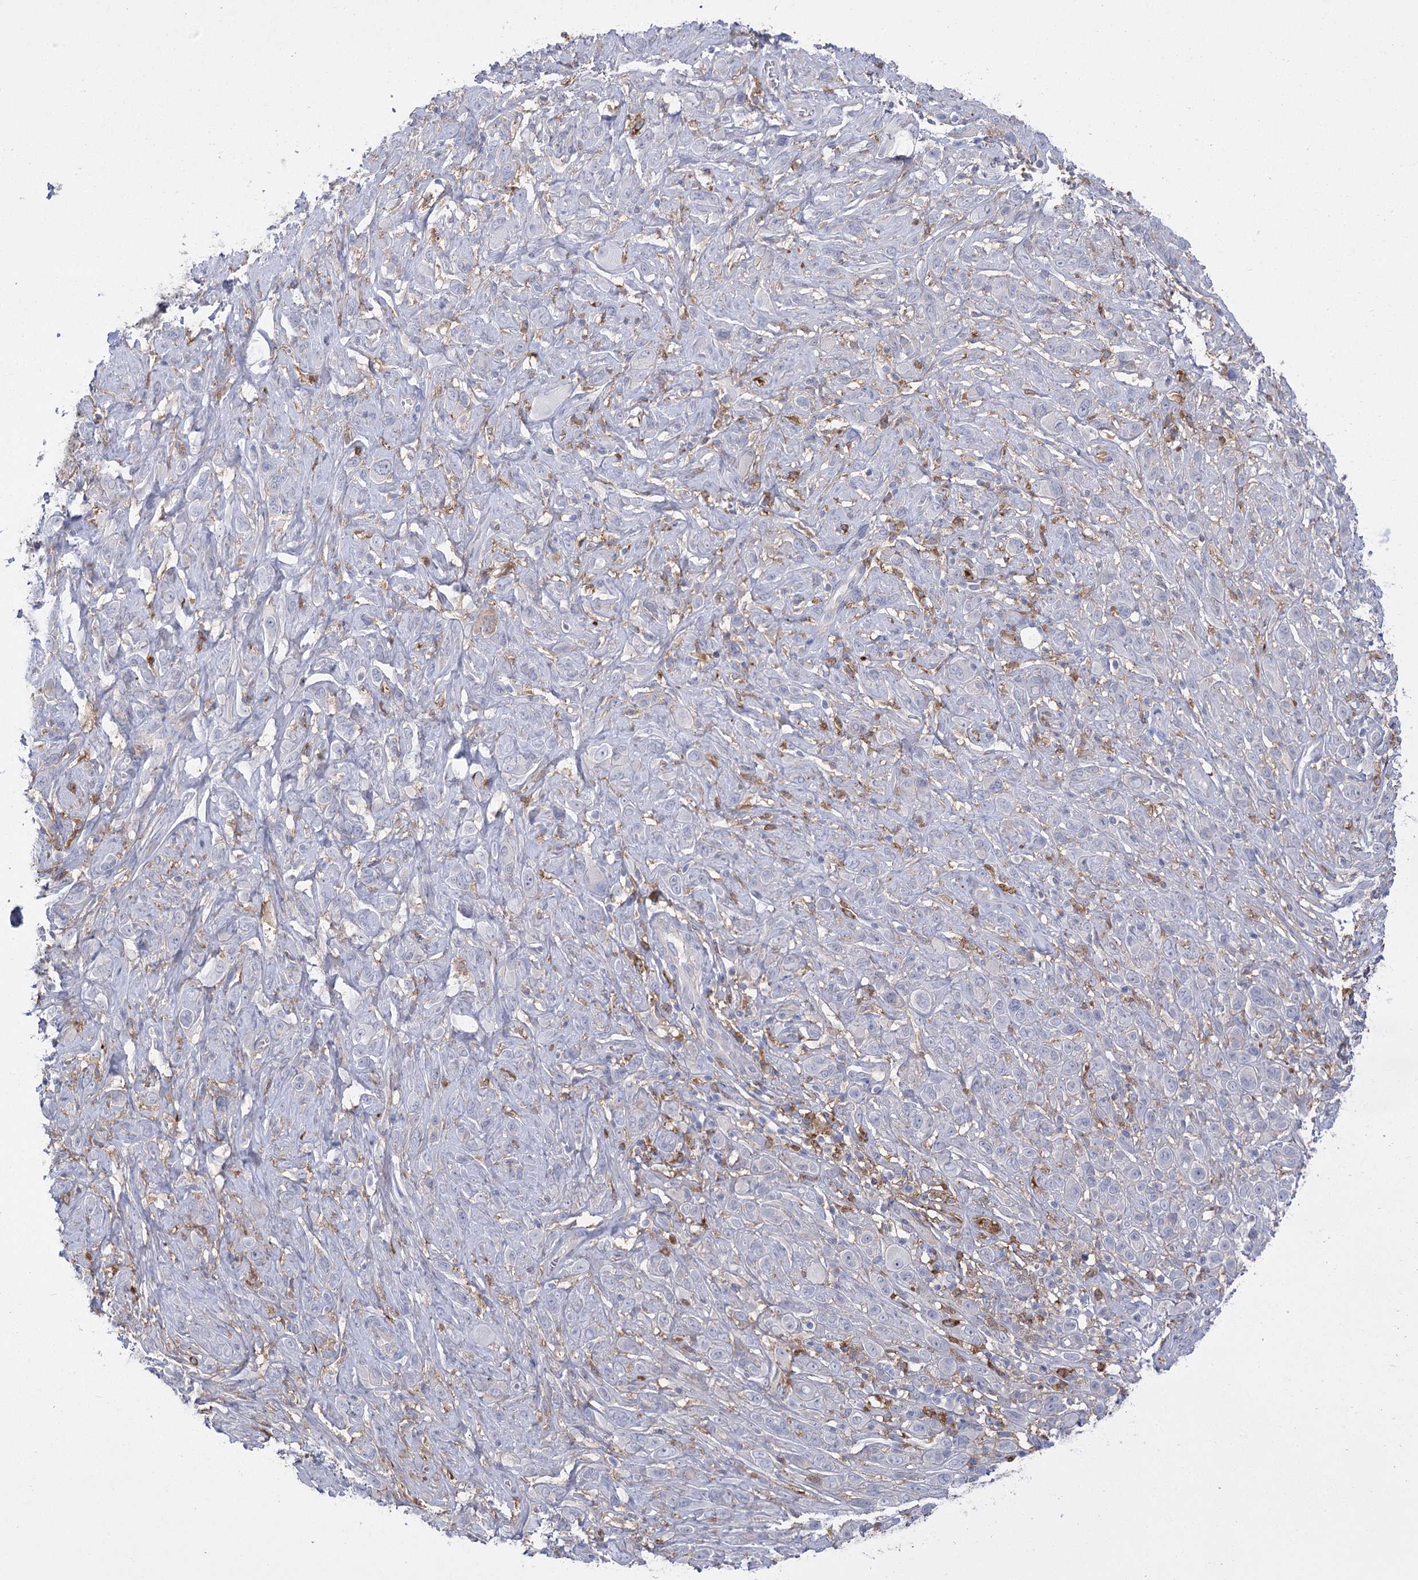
{"staining": {"intensity": "negative", "quantity": "none", "location": "none"}, "tissue": "melanoma", "cell_type": "Tumor cells", "image_type": "cancer", "snomed": [{"axis": "morphology", "description": "Malignant melanoma, NOS"}, {"axis": "topography", "description": "Skin of trunk"}], "caption": "An immunohistochemistry micrograph of melanoma is shown. There is no staining in tumor cells of melanoma.", "gene": "CCDC88A", "patient": {"sex": "male", "age": 71}}